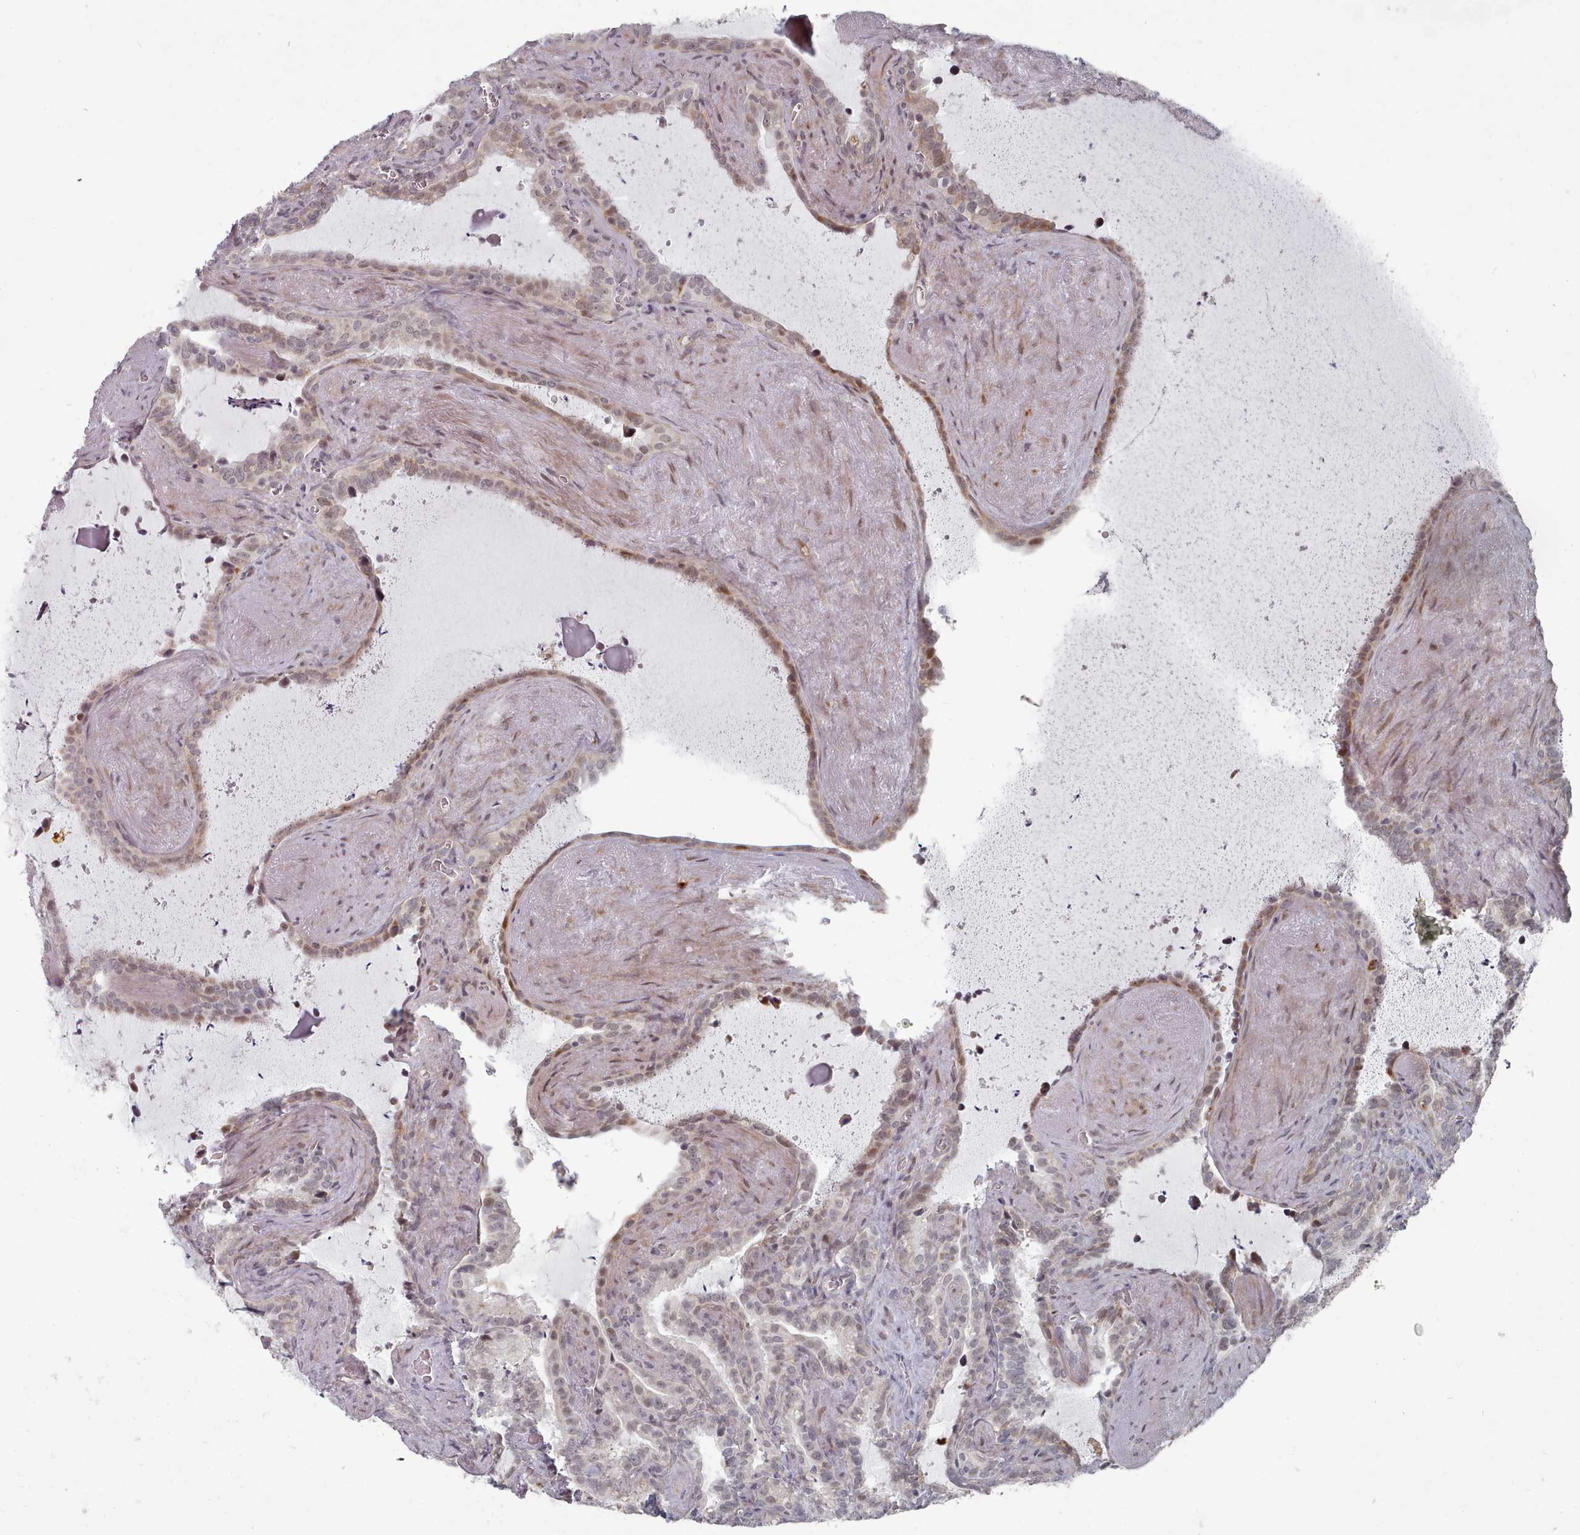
{"staining": {"intensity": "weak", "quantity": "25%-75%", "location": "cytoplasmic/membranous"}, "tissue": "seminal vesicle", "cell_type": "Glandular cells", "image_type": "normal", "snomed": [{"axis": "morphology", "description": "Normal tissue, NOS"}, {"axis": "topography", "description": "Prostate"}, {"axis": "topography", "description": "Seminal veicle"}], "caption": "Weak cytoplasmic/membranous protein positivity is appreciated in approximately 25%-75% of glandular cells in seminal vesicle. (IHC, brightfield microscopy, high magnification).", "gene": "CPSF4", "patient": {"sex": "male", "age": 58}}